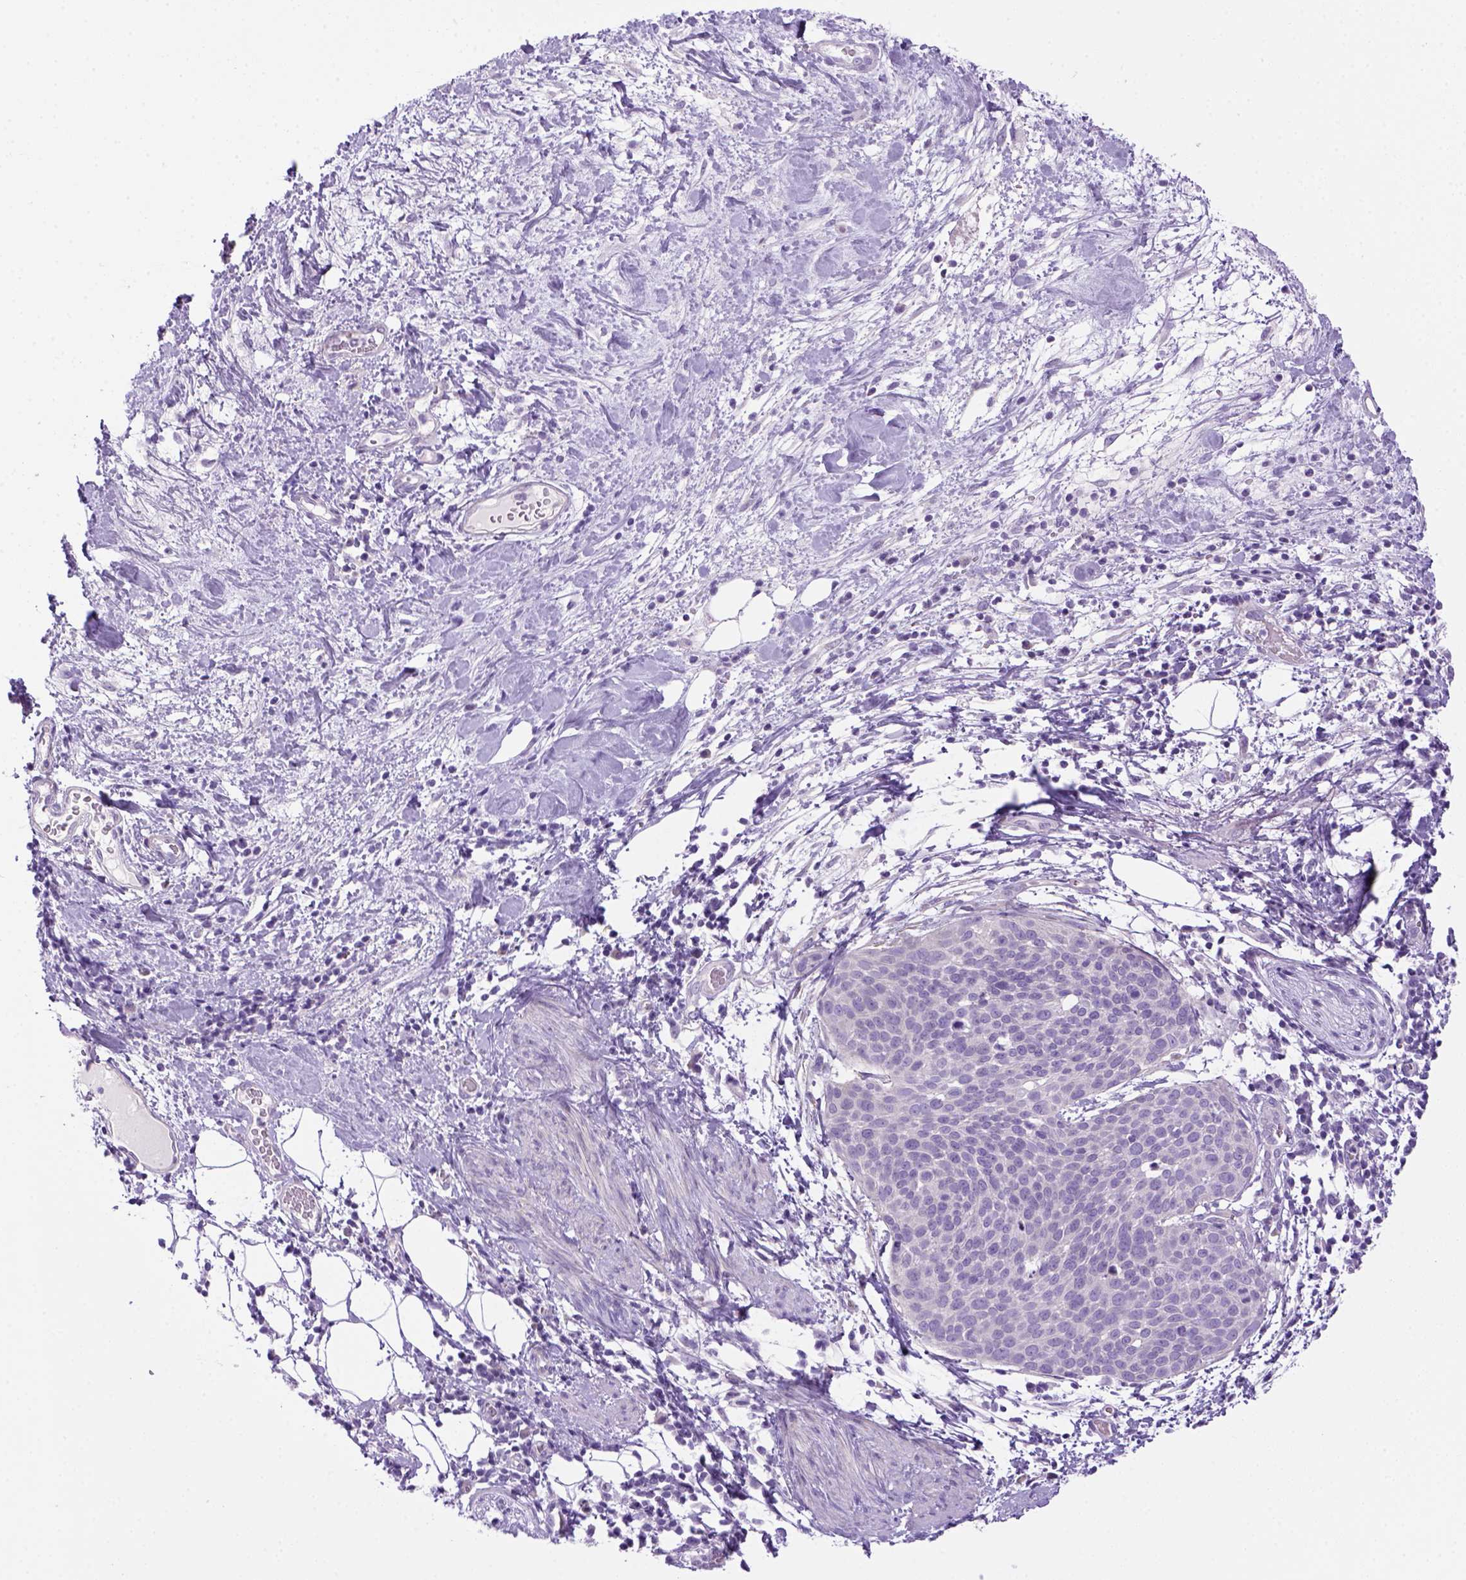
{"staining": {"intensity": "negative", "quantity": "none", "location": "none"}, "tissue": "cervical cancer", "cell_type": "Tumor cells", "image_type": "cancer", "snomed": [{"axis": "morphology", "description": "Squamous cell carcinoma, NOS"}, {"axis": "topography", "description": "Cervix"}], "caption": "This image is of squamous cell carcinoma (cervical) stained with immunohistochemistry (IHC) to label a protein in brown with the nuclei are counter-stained blue. There is no positivity in tumor cells. The staining was performed using DAB (3,3'-diaminobenzidine) to visualize the protein expression in brown, while the nuclei were stained in blue with hematoxylin (Magnification: 20x).", "gene": "DNAH11", "patient": {"sex": "female", "age": 39}}